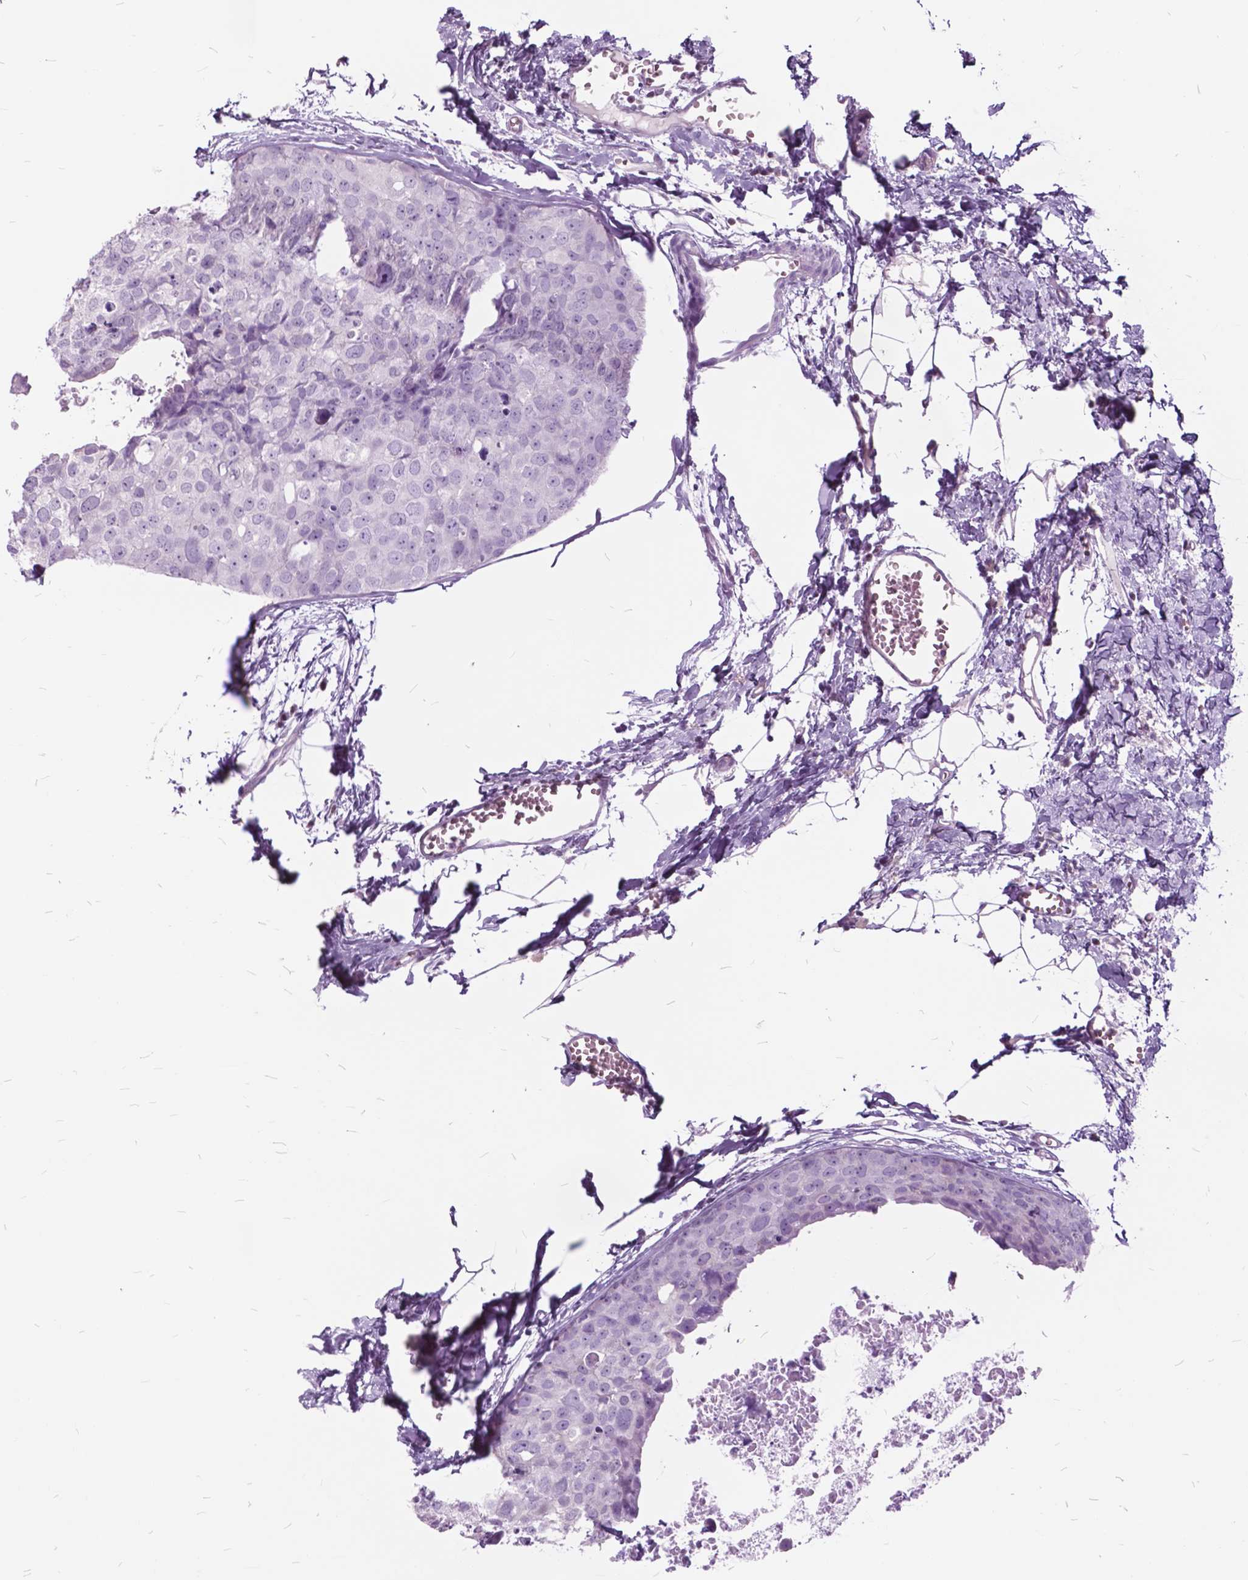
{"staining": {"intensity": "negative", "quantity": "none", "location": "none"}, "tissue": "breast cancer", "cell_type": "Tumor cells", "image_type": "cancer", "snomed": [{"axis": "morphology", "description": "Duct carcinoma"}, {"axis": "topography", "description": "Breast"}], "caption": "Tumor cells show no significant expression in breast invasive ductal carcinoma.", "gene": "SP140", "patient": {"sex": "female", "age": 38}}